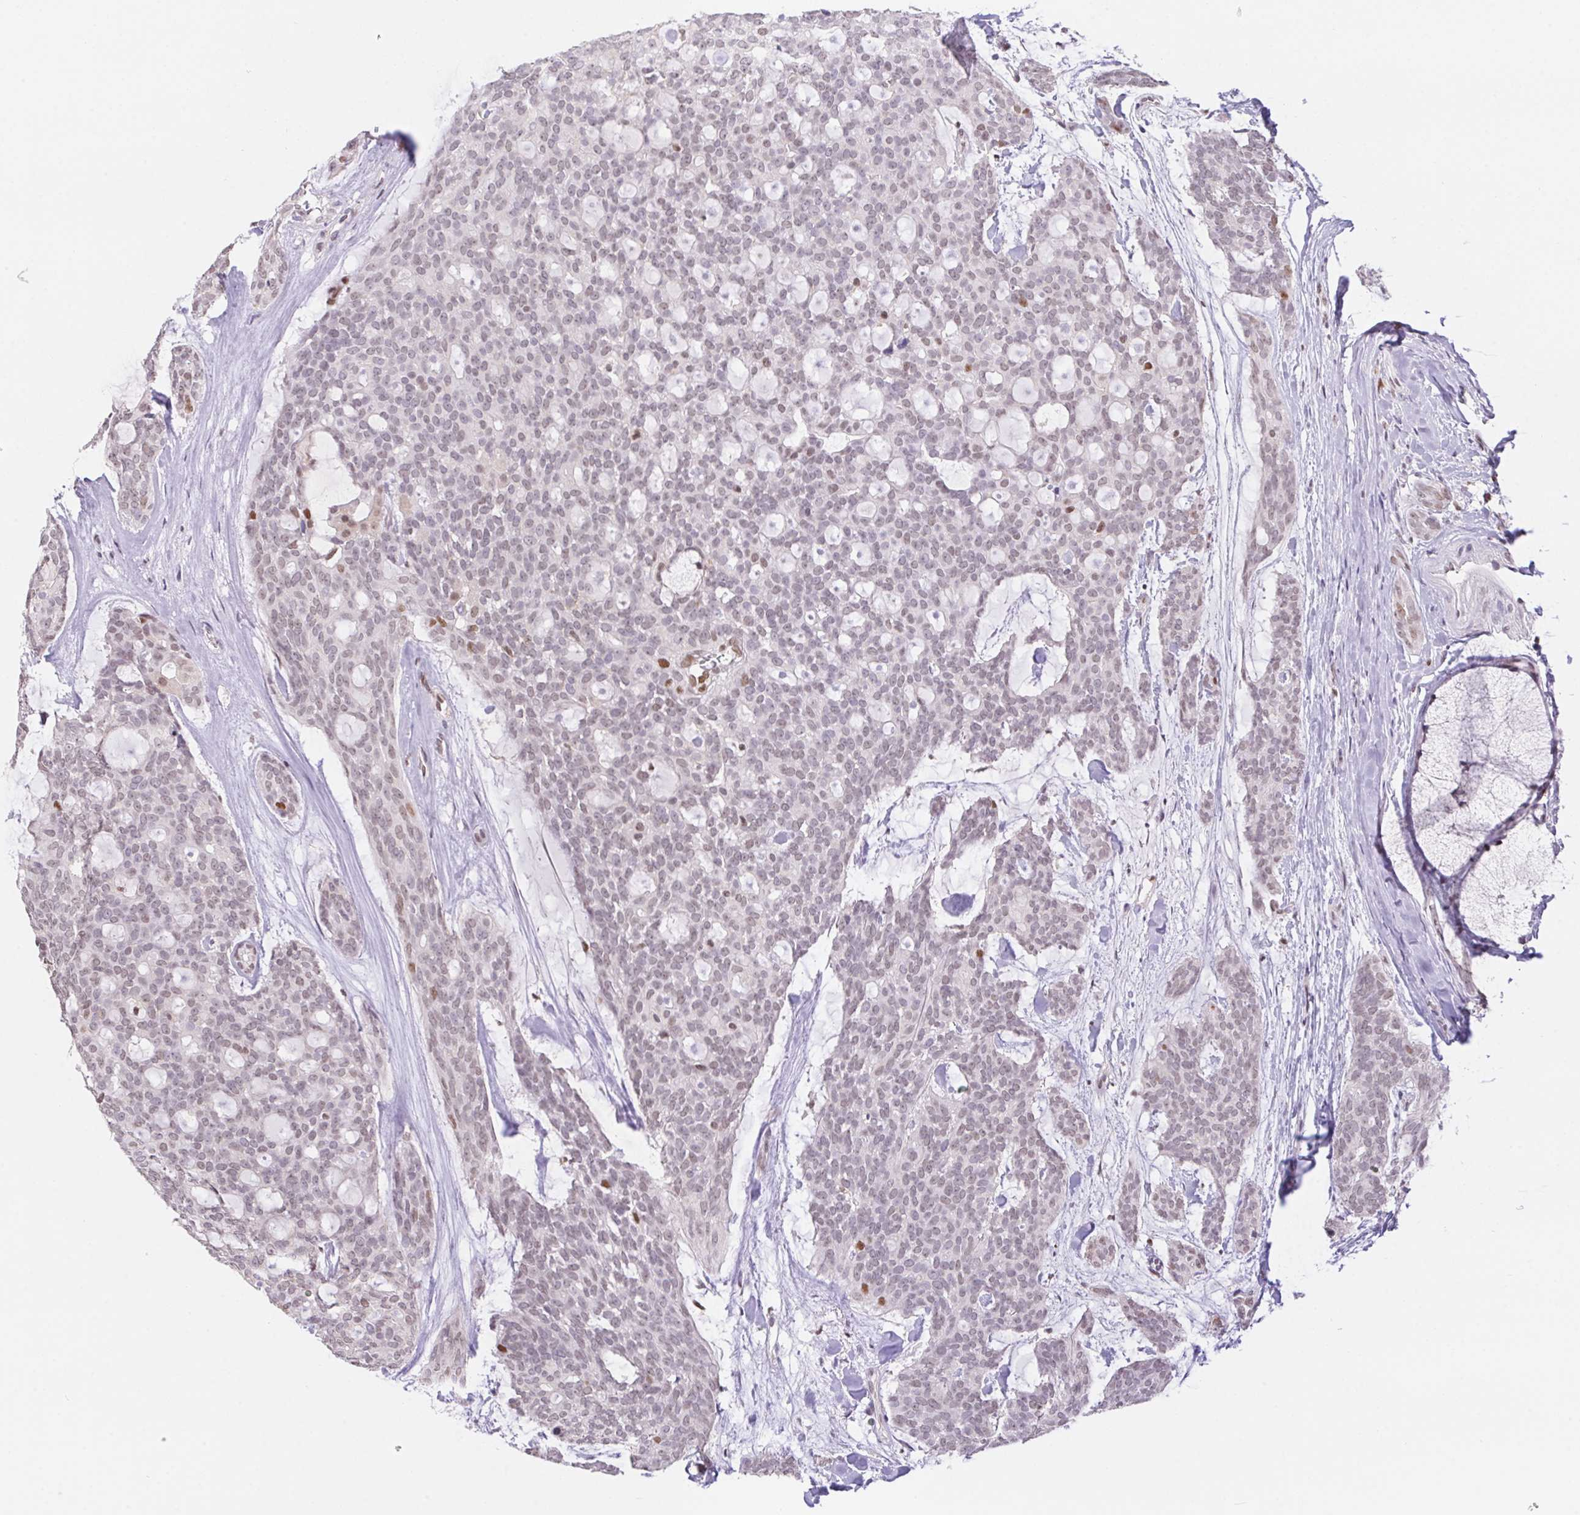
{"staining": {"intensity": "moderate", "quantity": "<25%", "location": "nuclear"}, "tissue": "head and neck cancer", "cell_type": "Tumor cells", "image_type": "cancer", "snomed": [{"axis": "morphology", "description": "Adenocarcinoma, NOS"}, {"axis": "topography", "description": "Head-Neck"}], "caption": "Tumor cells display low levels of moderate nuclear expression in approximately <25% of cells in head and neck cancer. (Stains: DAB in brown, nuclei in blue, Microscopy: brightfield microscopy at high magnification).", "gene": "POLD3", "patient": {"sex": "male", "age": 66}}